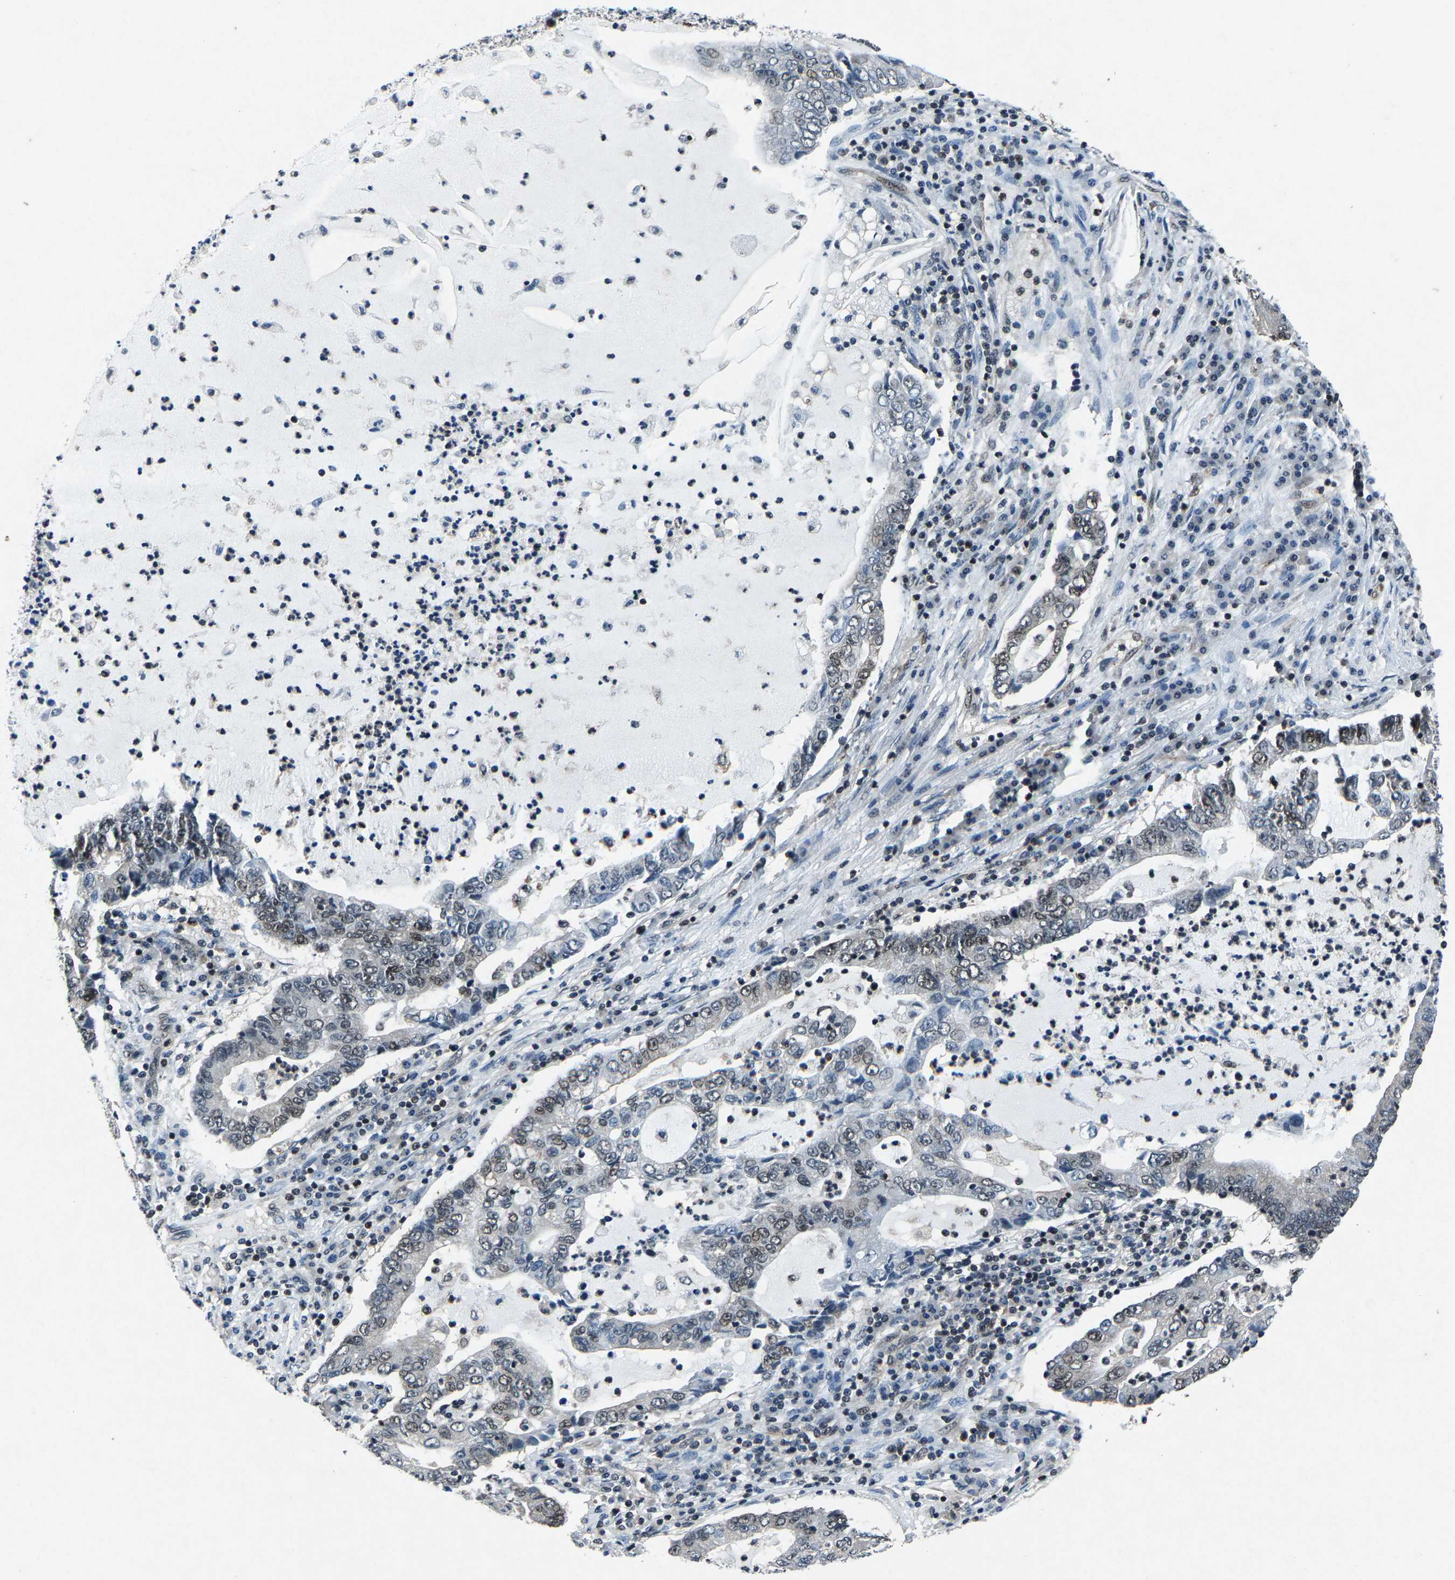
{"staining": {"intensity": "weak", "quantity": "25%-75%", "location": "nuclear"}, "tissue": "lung cancer", "cell_type": "Tumor cells", "image_type": "cancer", "snomed": [{"axis": "morphology", "description": "Adenocarcinoma, NOS"}, {"axis": "topography", "description": "Lung"}], "caption": "High-magnification brightfield microscopy of adenocarcinoma (lung) stained with DAB (3,3'-diaminobenzidine) (brown) and counterstained with hematoxylin (blue). tumor cells exhibit weak nuclear expression is appreciated in about25%-75% of cells.", "gene": "ATXN3", "patient": {"sex": "female", "age": 51}}